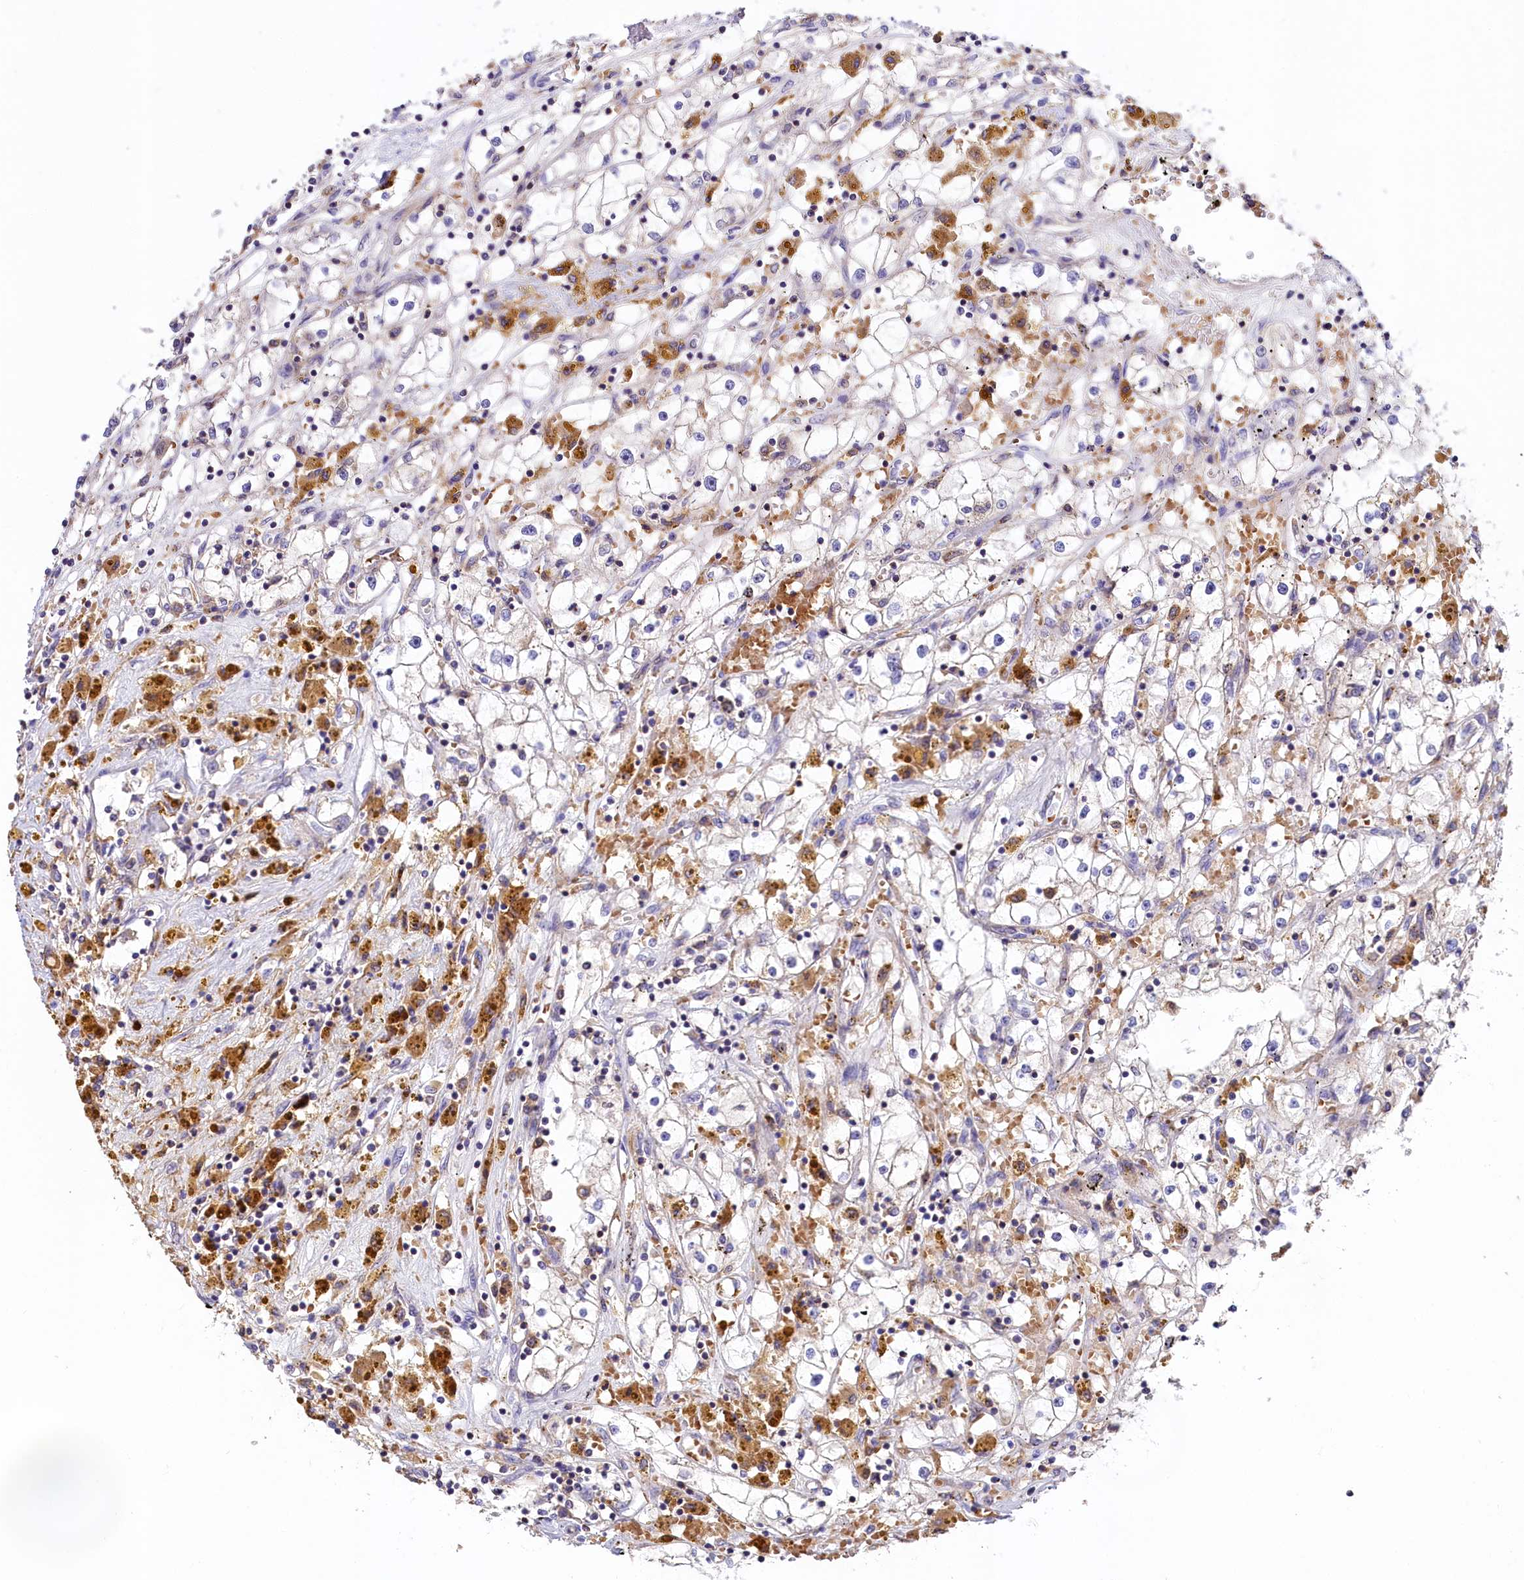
{"staining": {"intensity": "negative", "quantity": "none", "location": "none"}, "tissue": "renal cancer", "cell_type": "Tumor cells", "image_type": "cancer", "snomed": [{"axis": "morphology", "description": "Adenocarcinoma, NOS"}, {"axis": "topography", "description": "Kidney"}], "caption": "This is an IHC histopathology image of renal cancer (adenocarcinoma). There is no expression in tumor cells.", "gene": "HPS6", "patient": {"sex": "male", "age": 56}}